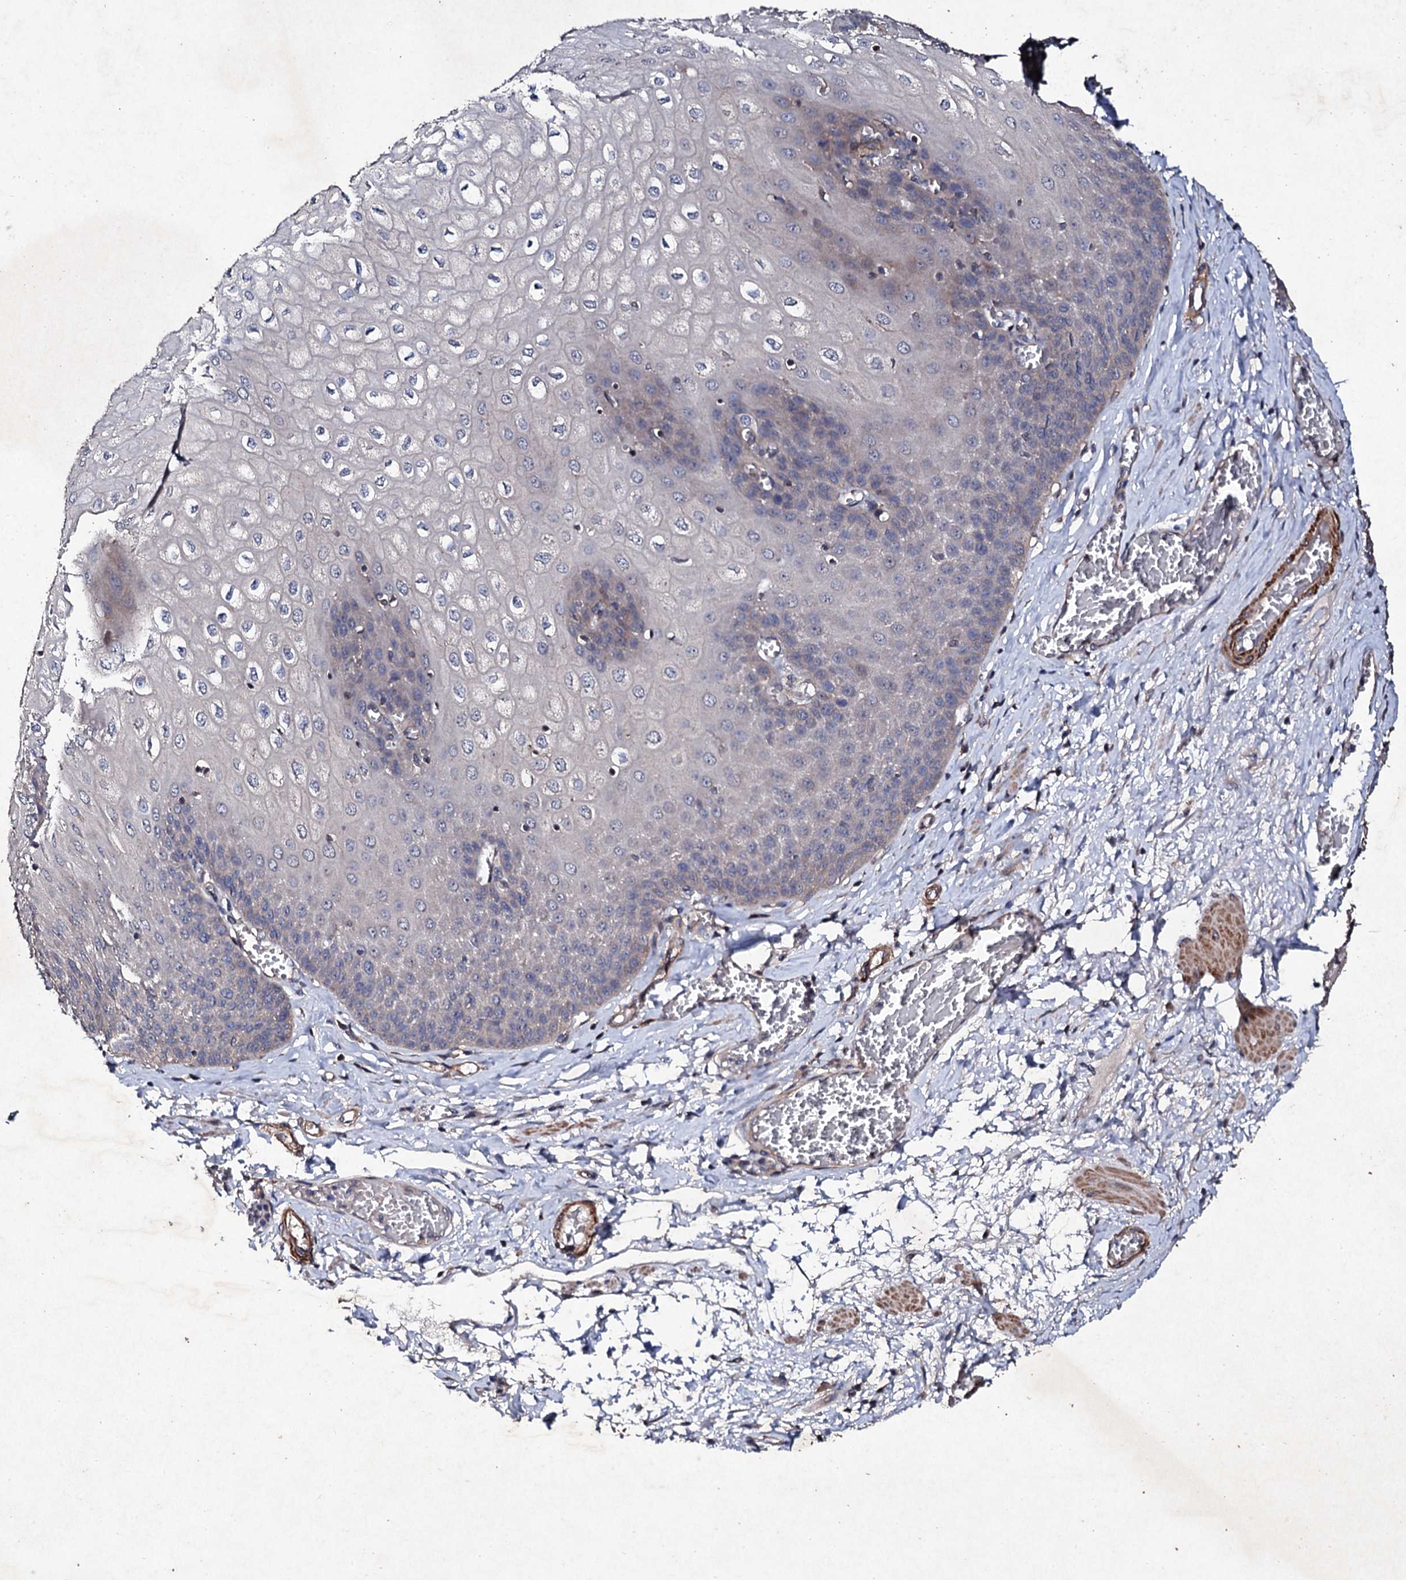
{"staining": {"intensity": "weak", "quantity": "<25%", "location": "cytoplasmic/membranous"}, "tissue": "esophagus", "cell_type": "Squamous epithelial cells", "image_type": "normal", "snomed": [{"axis": "morphology", "description": "Normal tissue, NOS"}, {"axis": "topography", "description": "Esophagus"}], "caption": "This is an IHC photomicrograph of unremarkable esophagus. There is no expression in squamous epithelial cells.", "gene": "MOCOS", "patient": {"sex": "male", "age": 60}}